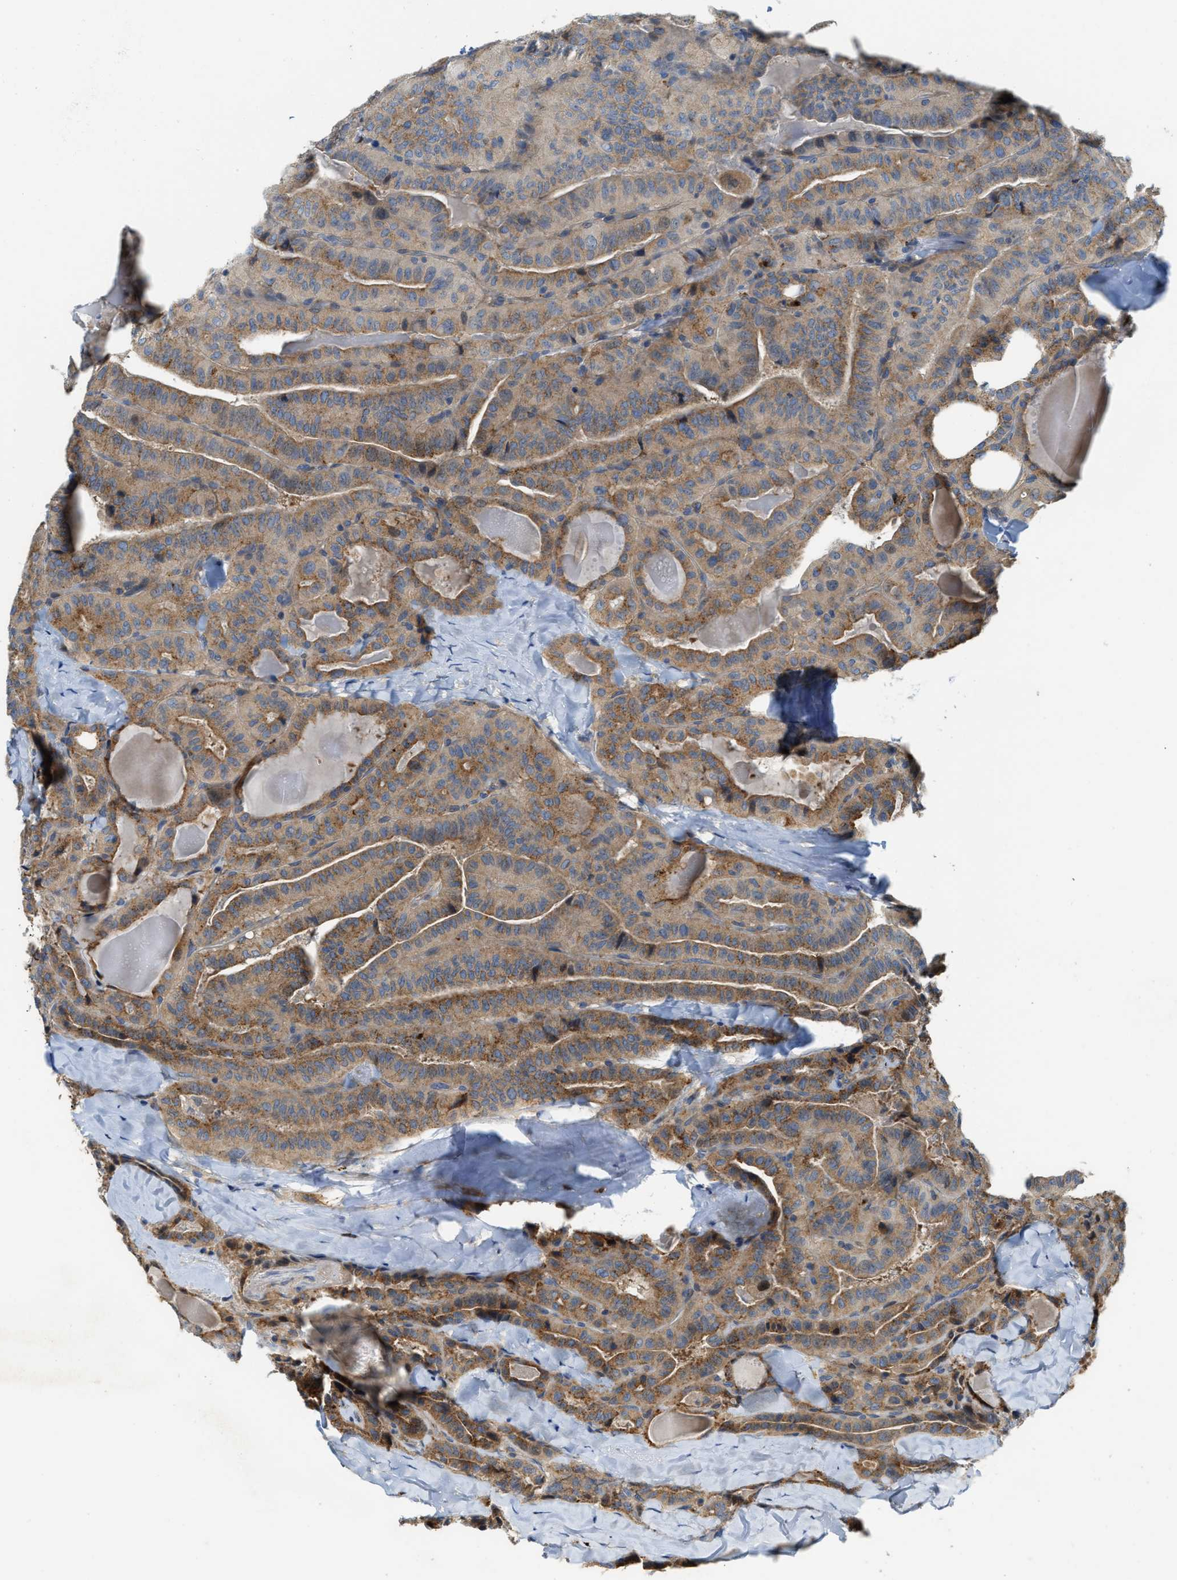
{"staining": {"intensity": "moderate", "quantity": ">75%", "location": "cytoplasmic/membranous"}, "tissue": "thyroid cancer", "cell_type": "Tumor cells", "image_type": "cancer", "snomed": [{"axis": "morphology", "description": "Papillary adenocarcinoma, NOS"}, {"axis": "topography", "description": "Thyroid gland"}], "caption": "This photomicrograph shows IHC staining of human thyroid cancer, with medium moderate cytoplasmic/membranous expression in about >75% of tumor cells.", "gene": "KLHDC10", "patient": {"sex": "male", "age": 77}}